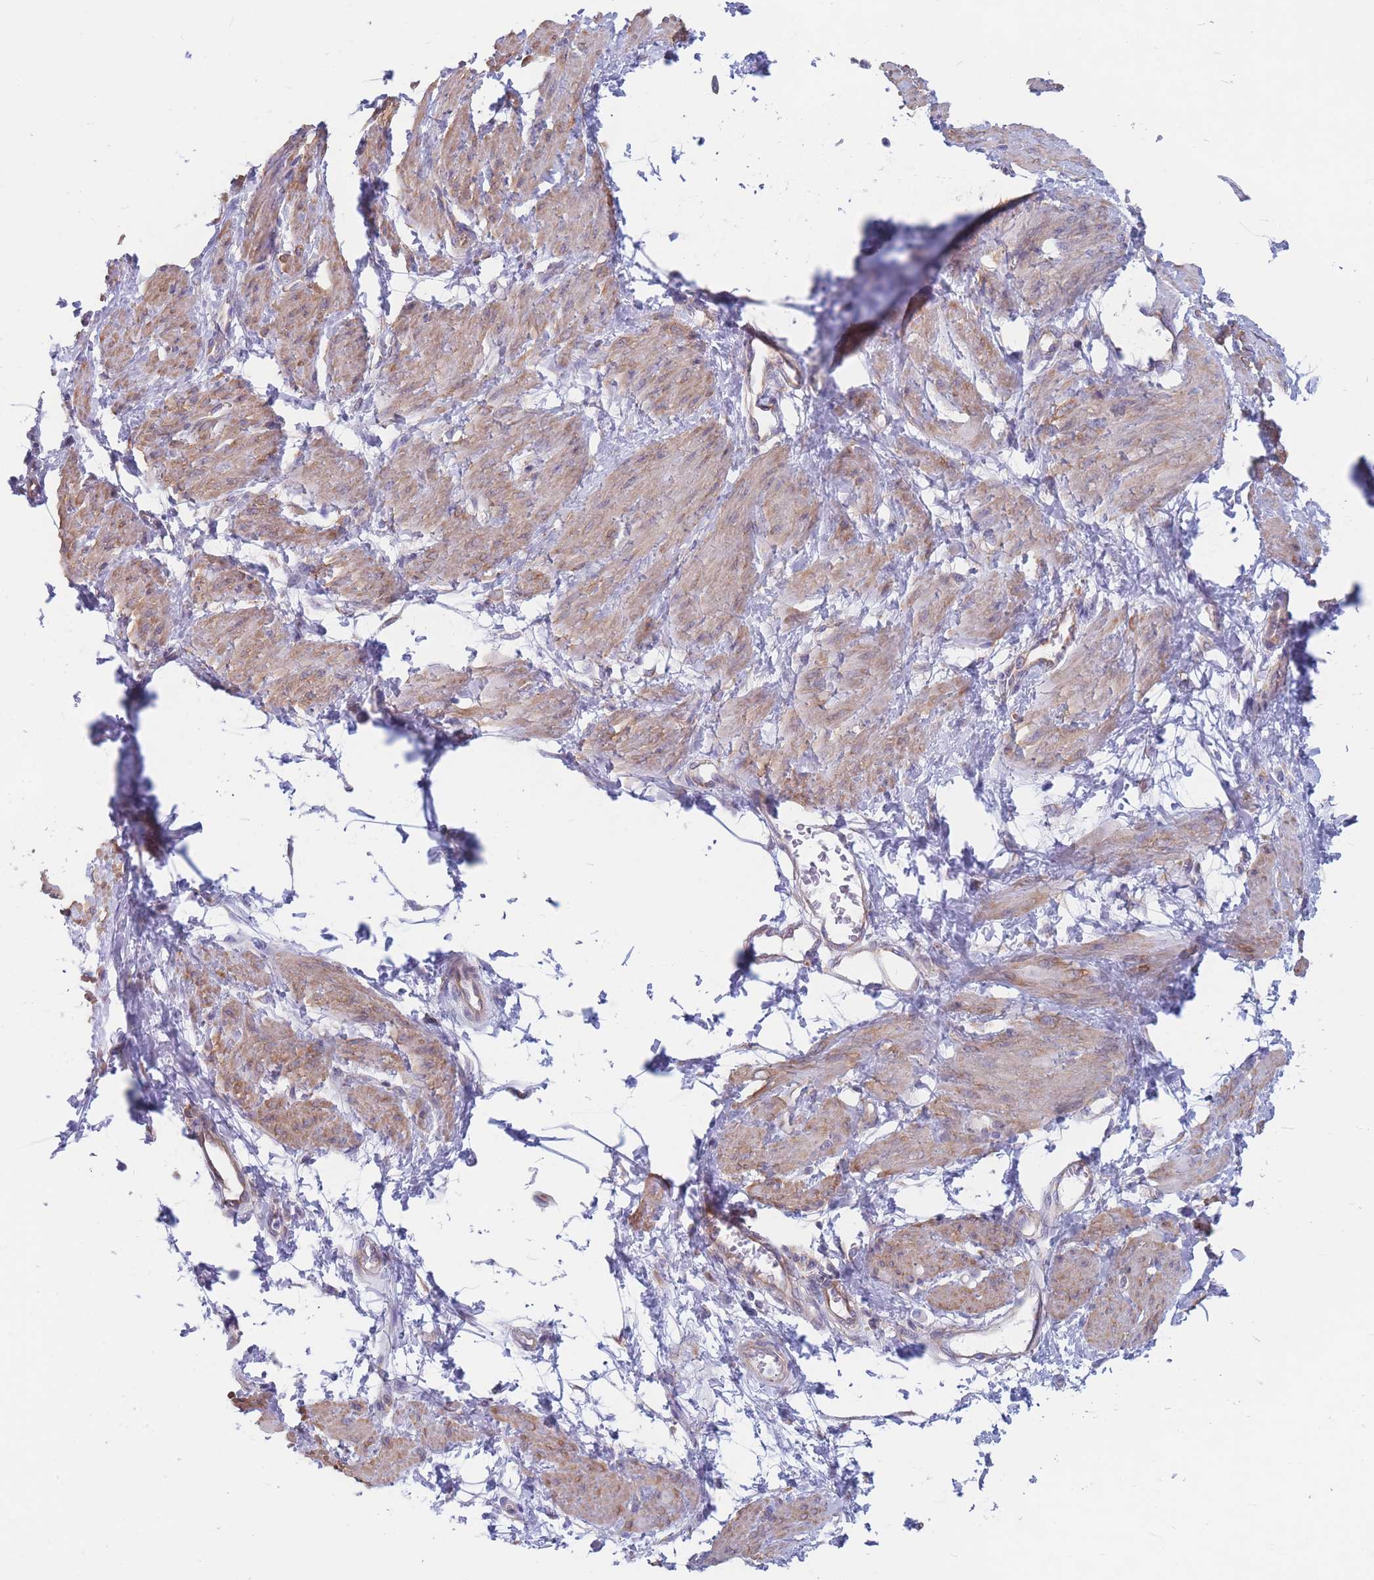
{"staining": {"intensity": "moderate", "quantity": ">75%", "location": "cytoplasmic/membranous"}, "tissue": "smooth muscle", "cell_type": "Smooth muscle cells", "image_type": "normal", "snomed": [{"axis": "morphology", "description": "Normal tissue, NOS"}, {"axis": "topography", "description": "Smooth muscle"}, {"axis": "topography", "description": "Uterus"}], "caption": "Smooth muscle cells display moderate cytoplasmic/membranous expression in approximately >75% of cells in benign smooth muscle. Nuclei are stained in blue.", "gene": "RPL8", "patient": {"sex": "female", "age": 39}}